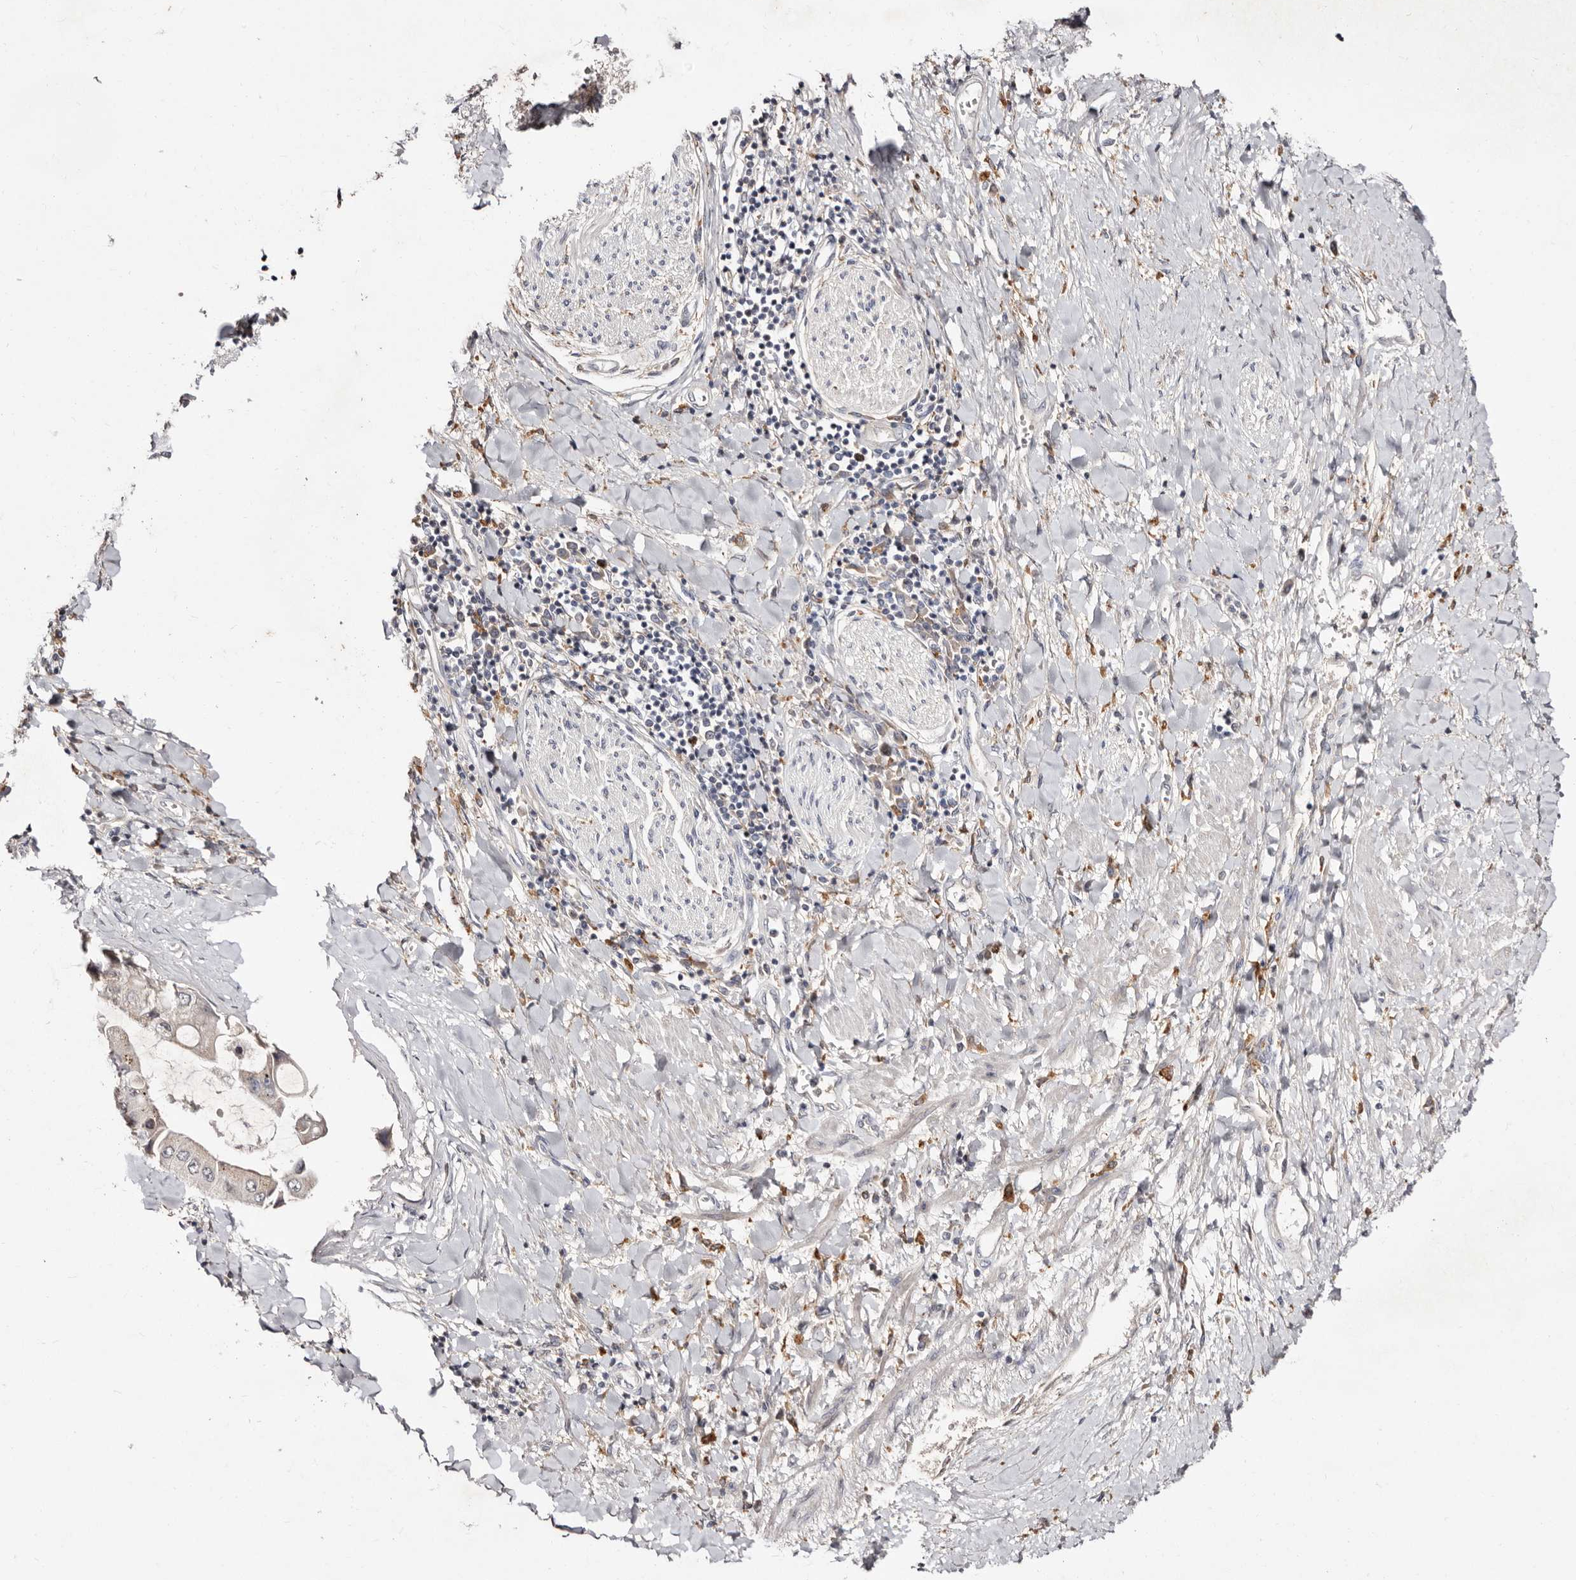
{"staining": {"intensity": "negative", "quantity": "none", "location": "none"}, "tissue": "liver cancer", "cell_type": "Tumor cells", "image_type": "cancer", "snomed": [{"axis": "morphology", "description": "Cholangiocarcinoma"}, {"axis": "topography", "description": "Liver"}], "caption": "This is a image of IHC staining of cholangiocarcinoma (liver), which shows no staining in tumor cells.", "gene": "CDCA8", "patient": {"sex": "male", "age": 50}}